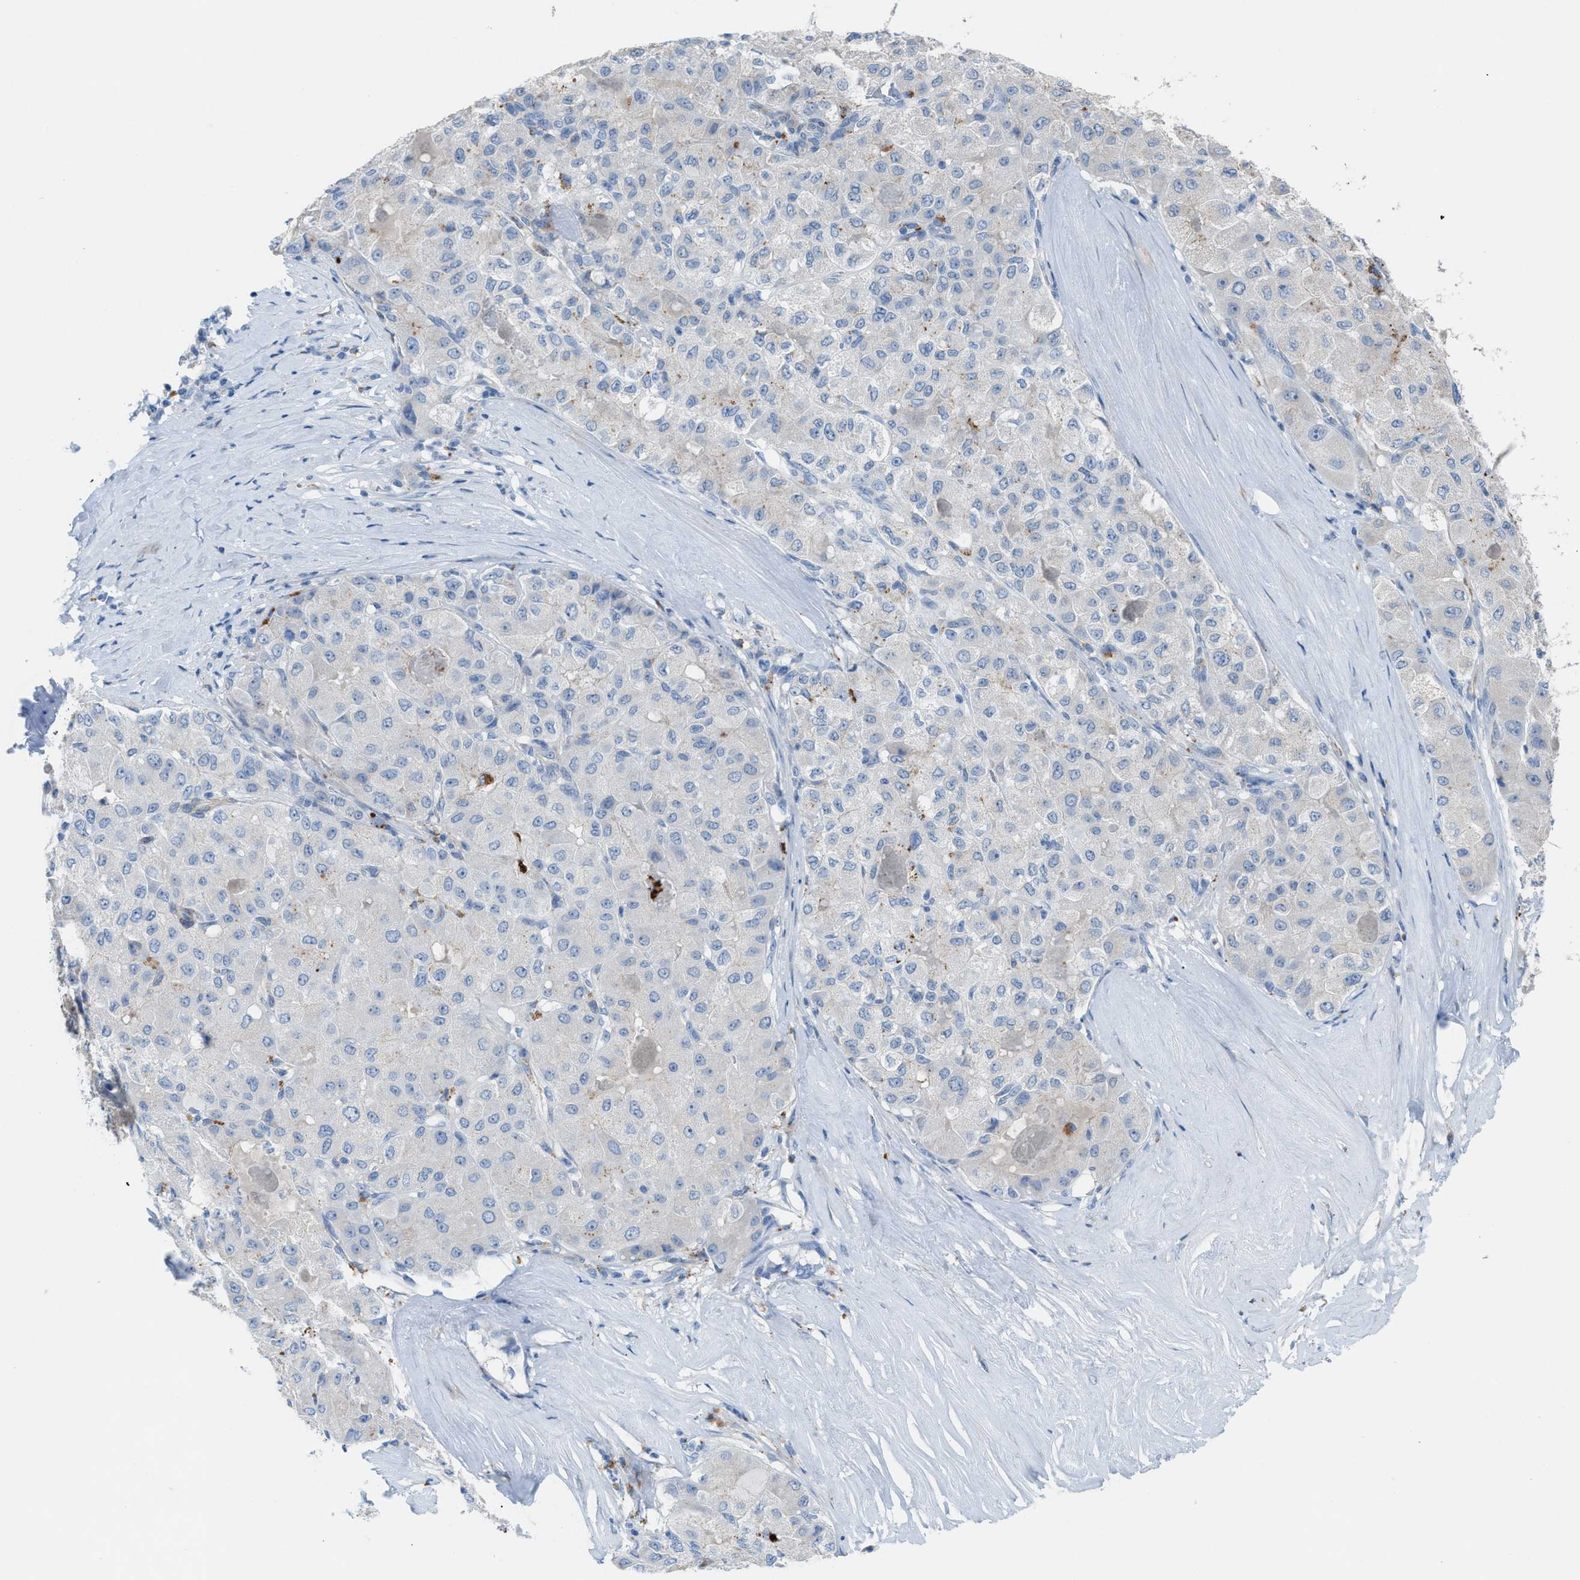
{"staining": {"intensity": "negative", "quantity": "none", "location": "none"}, "tissue": "liver cancer", "cell_type": "Tumor cells", "image_type": "cancer", "snomed": [{"axis": "morphology", "description": "Carcinoma, Hepatocellular, NOS"}, {"axis": "topography", "description": "Liver"}], "caption": "Tumor cells are negative for protein expression in human liver hepatocellular carcinoma. (Immunohistochemistry (ihc), brightfield microscopy, high magnification).", "gene": "ASPA", "patient": {"sex": "male", "age": 80}}